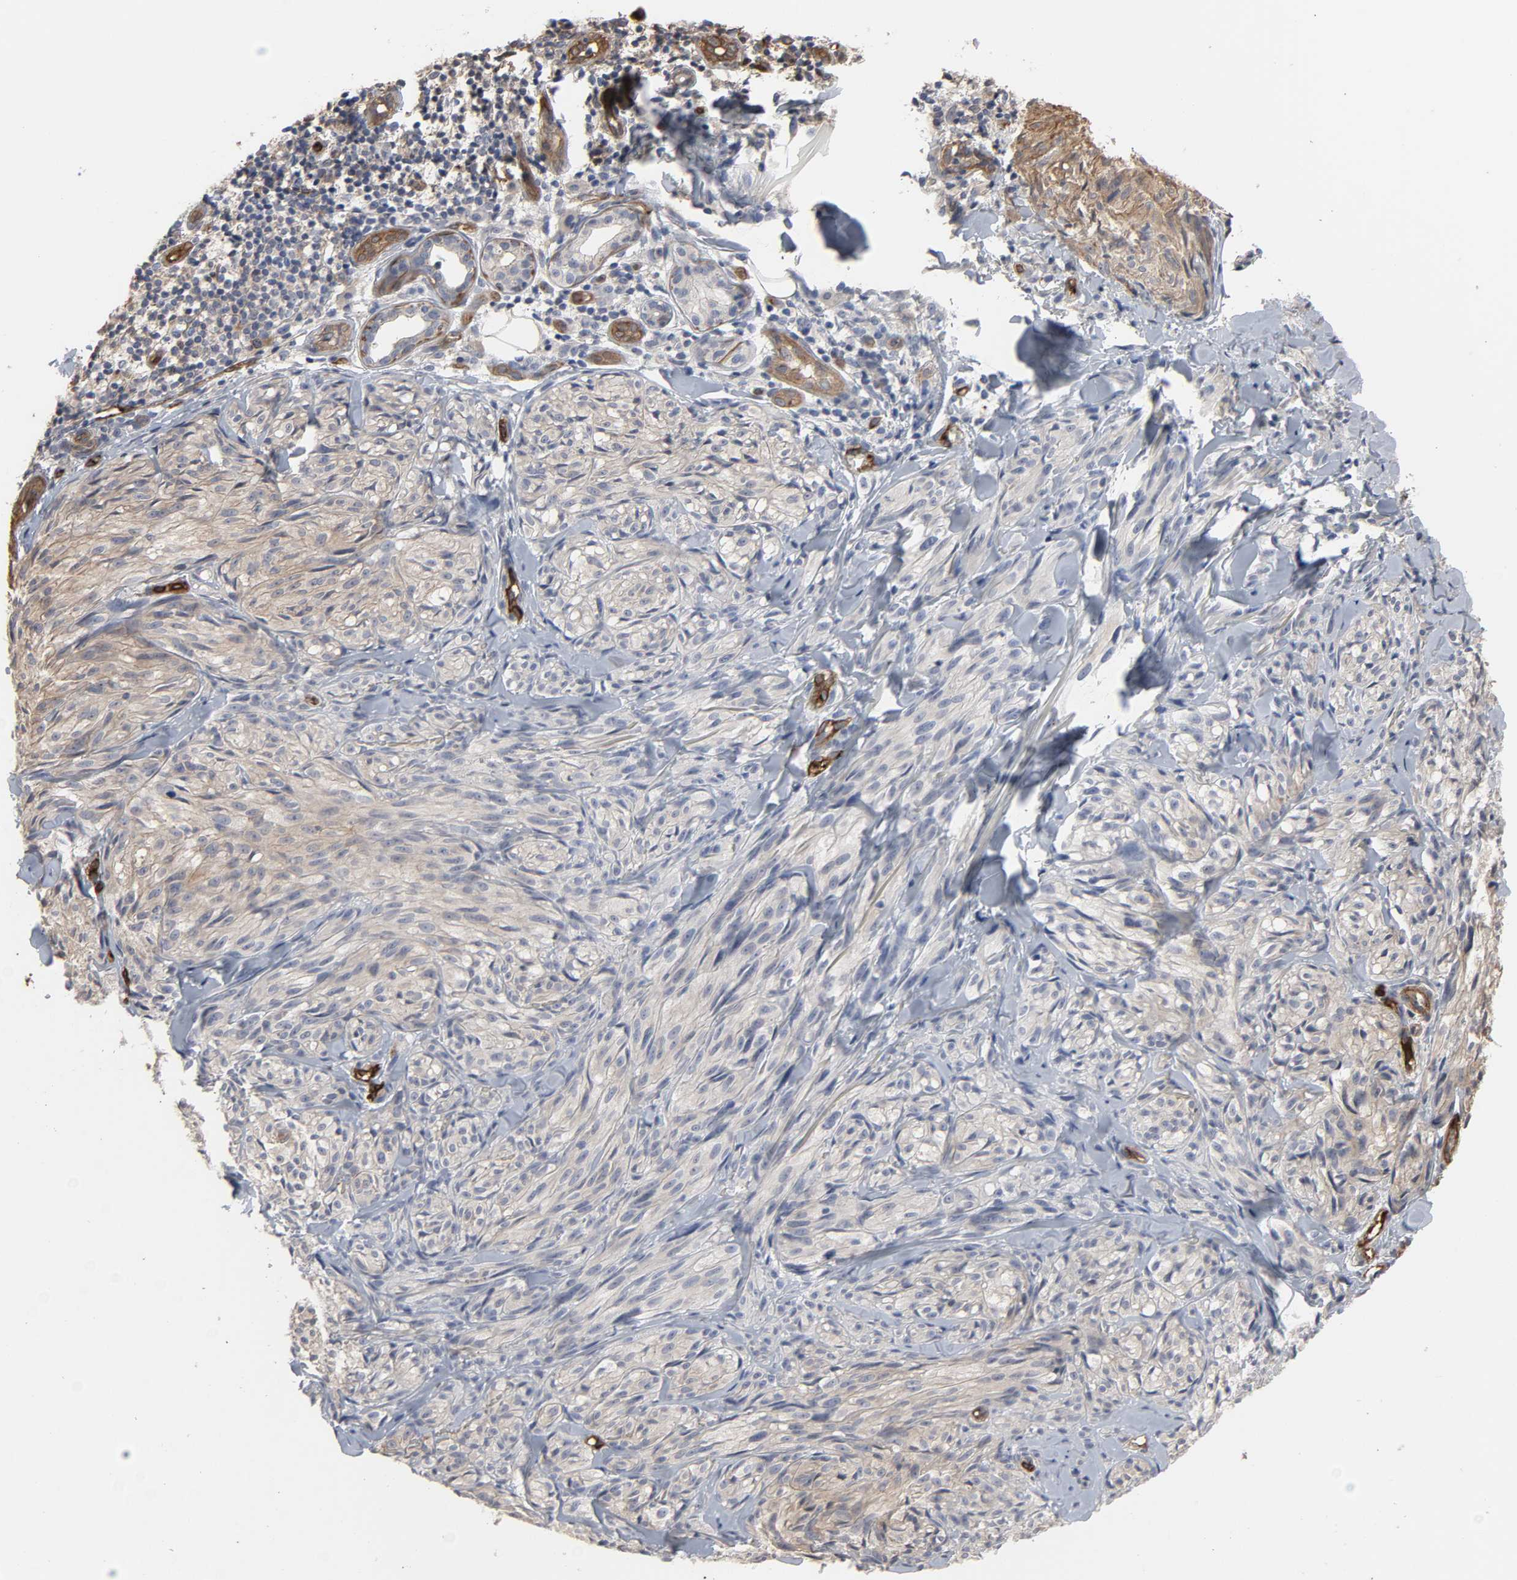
{"staining": {"intensity": "weak", "quantity": "25%-75%", "location": "cytoplasmic/membranous"}, "tissue": "melanoma", "cell_type": "Tumor cells", "image_type": "cancer", "snomed": [{"axis": "morphology", "description": "Malignant melanoma, Metastatic site"}, {"axis": "topography", "description": "Skin"}], "caption": "IHC micrograph of neoplastic tissue: human malignant melanoma (metastatic site) stained using immunohistochemistry (IHC) exhibits low levels of weak protein expression localized specifically in the cytoplasmic/membranous of tumor cells, appearing as a cytoplasmic/membranous brown color.", "gene": "KDR", "patient": {"sex": "female", "age": 66}}